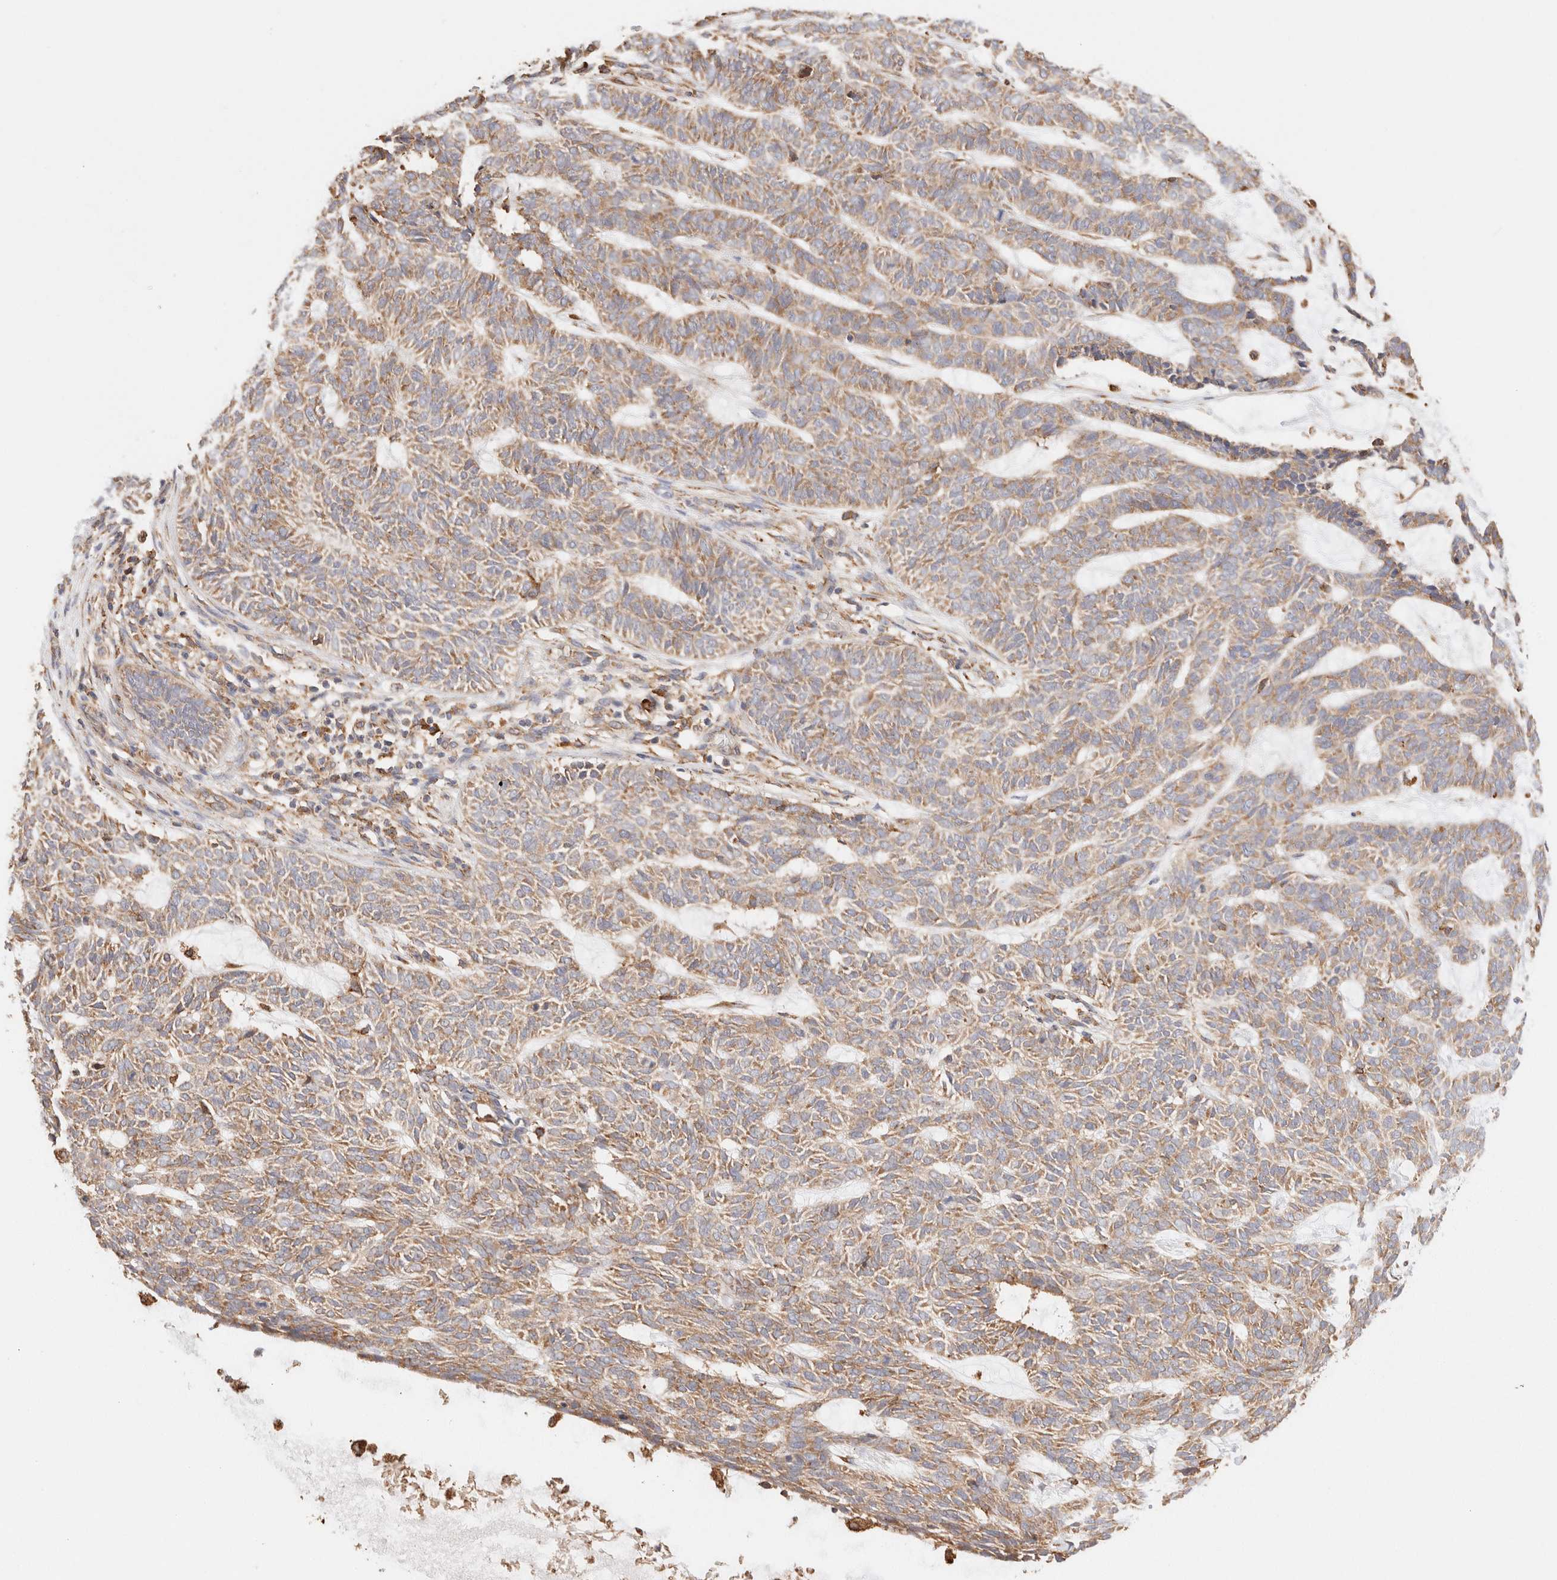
{"staining": {"intensity": "weak", "quantity": ">75%", "location": "cytoplasmic/membranous"}, "tissue": "skin cancer", "cell_type": "Tumor cells", "image_type": "cancer", "snomed": [{"axis": "morphology", "description": "Basal cell carcinoma"}, {"axis": "topography", "description": "Skin"}], "caption": "High-magnification brightfield microscopy of basal cell carcinoma (skin) stained with DAB (3,3'-diaminobenzidine) (brown) and counterstained with hematoxylin (blue). tumor cells exhibit weak cytoplasmic/membranous expression is seen in approximately>75% of cells. The staining is performed using DAB brown chromogen to label protein expression. The nuclei are counter-stained blue using hematoxylin.", "gene": "FER", "patient": {"sex": "male", "age": 87}}